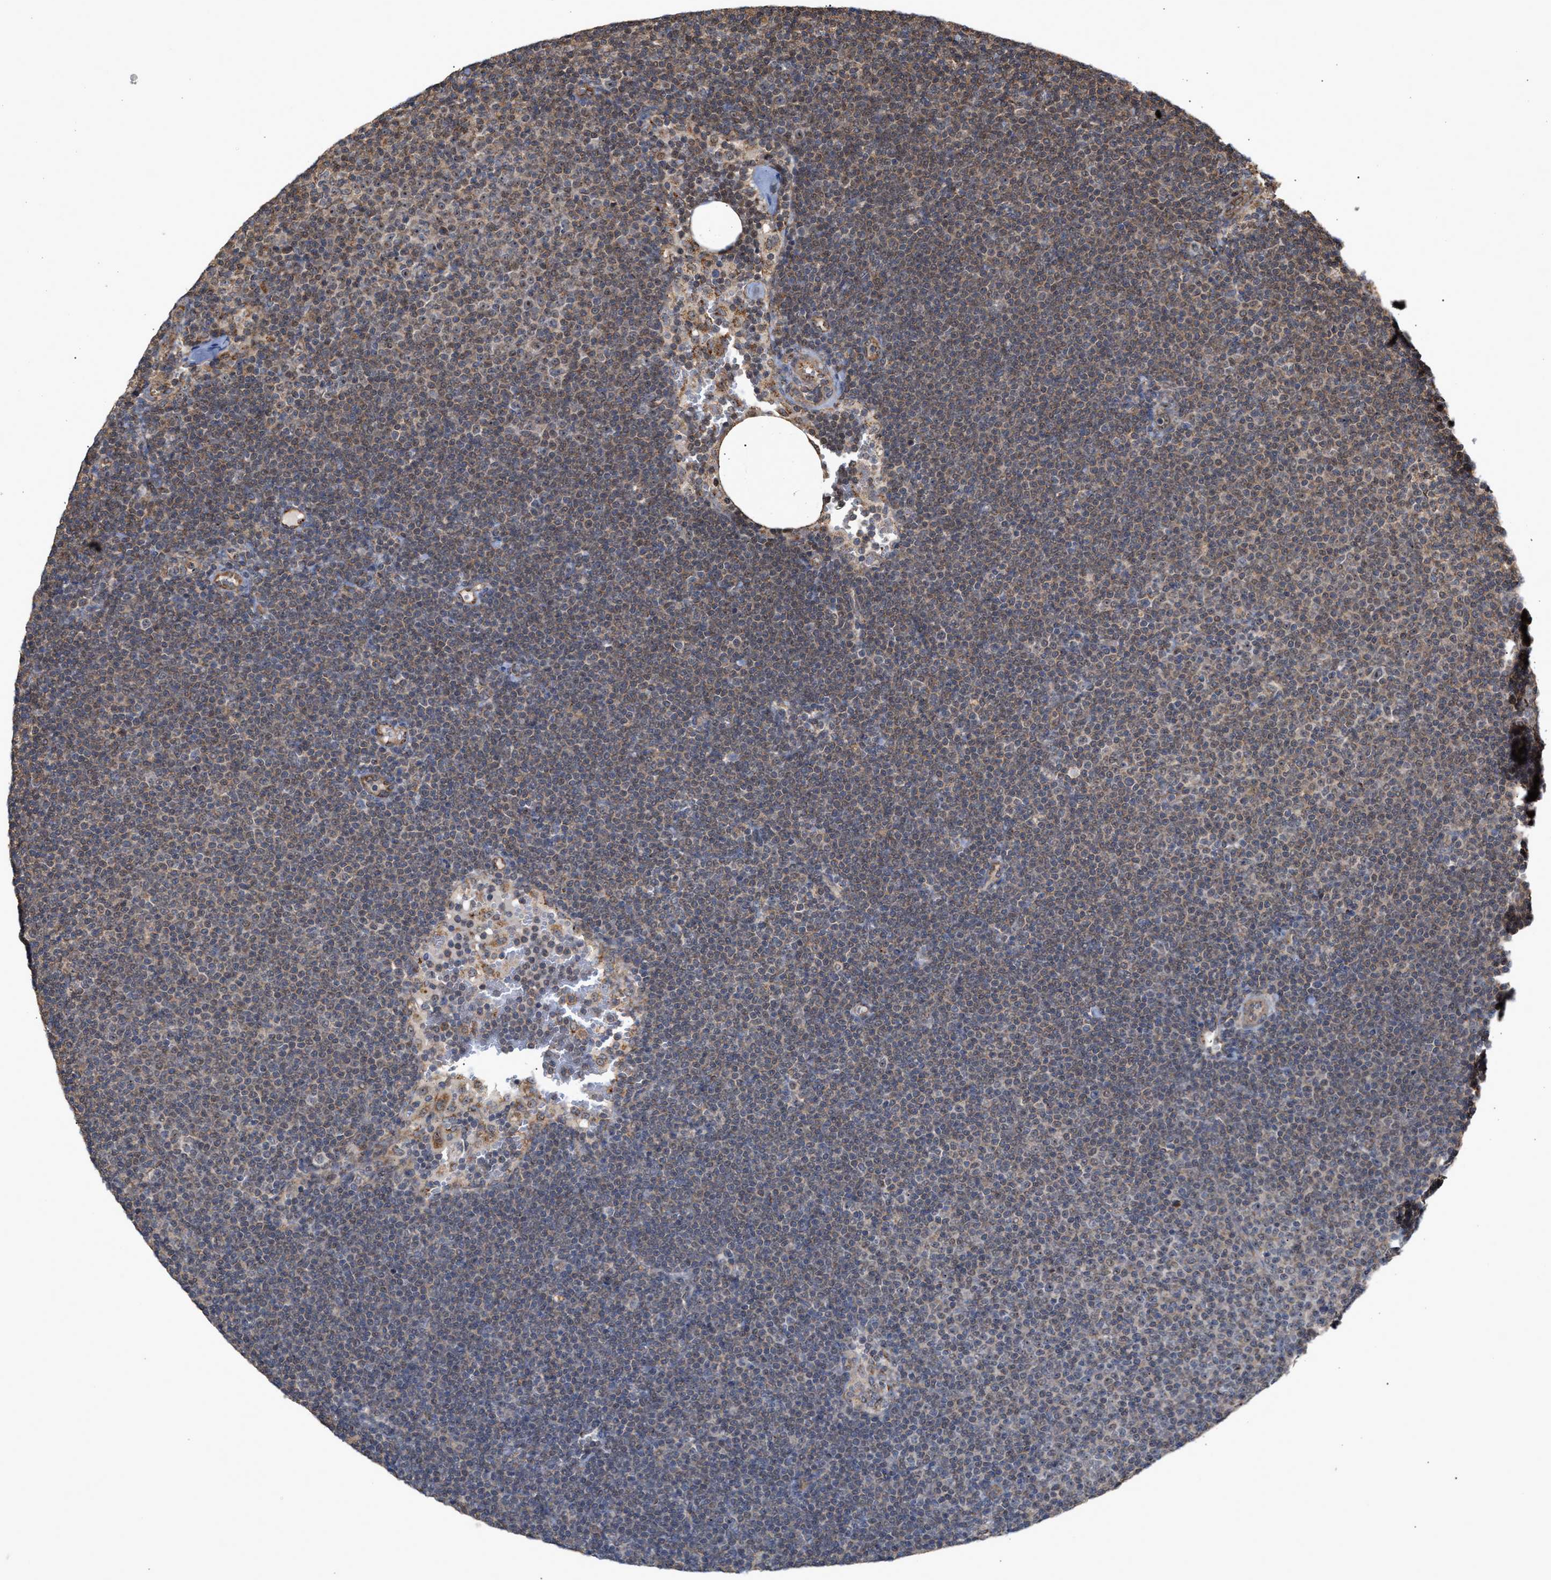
{"staining": {"intensity": "weak", "quantity": "25%-75%", "location": "nuclear"}, "tissue": "lymphoma", "cell_type": "Tumor cells", "image_type": "cancer", "snomed": [{"axis": "morphology", "description": "Malignant lymphoma, non-Hodgkin's type, Low grade"}, {"axis": "topography", "description": "Lymph node"}], "caption": "The histopathology image shows immunohistochemical staining of low-grade malignant lymphoma, non-Hodgkin's type. There is weak nuclear positivity is appreciated in approximately 25%-75% of tumor cells. (IHC, brightfield microscopy, high magnification).", "gene": "EXOSC2", "patient": {"sex": "female", "age": 53}}